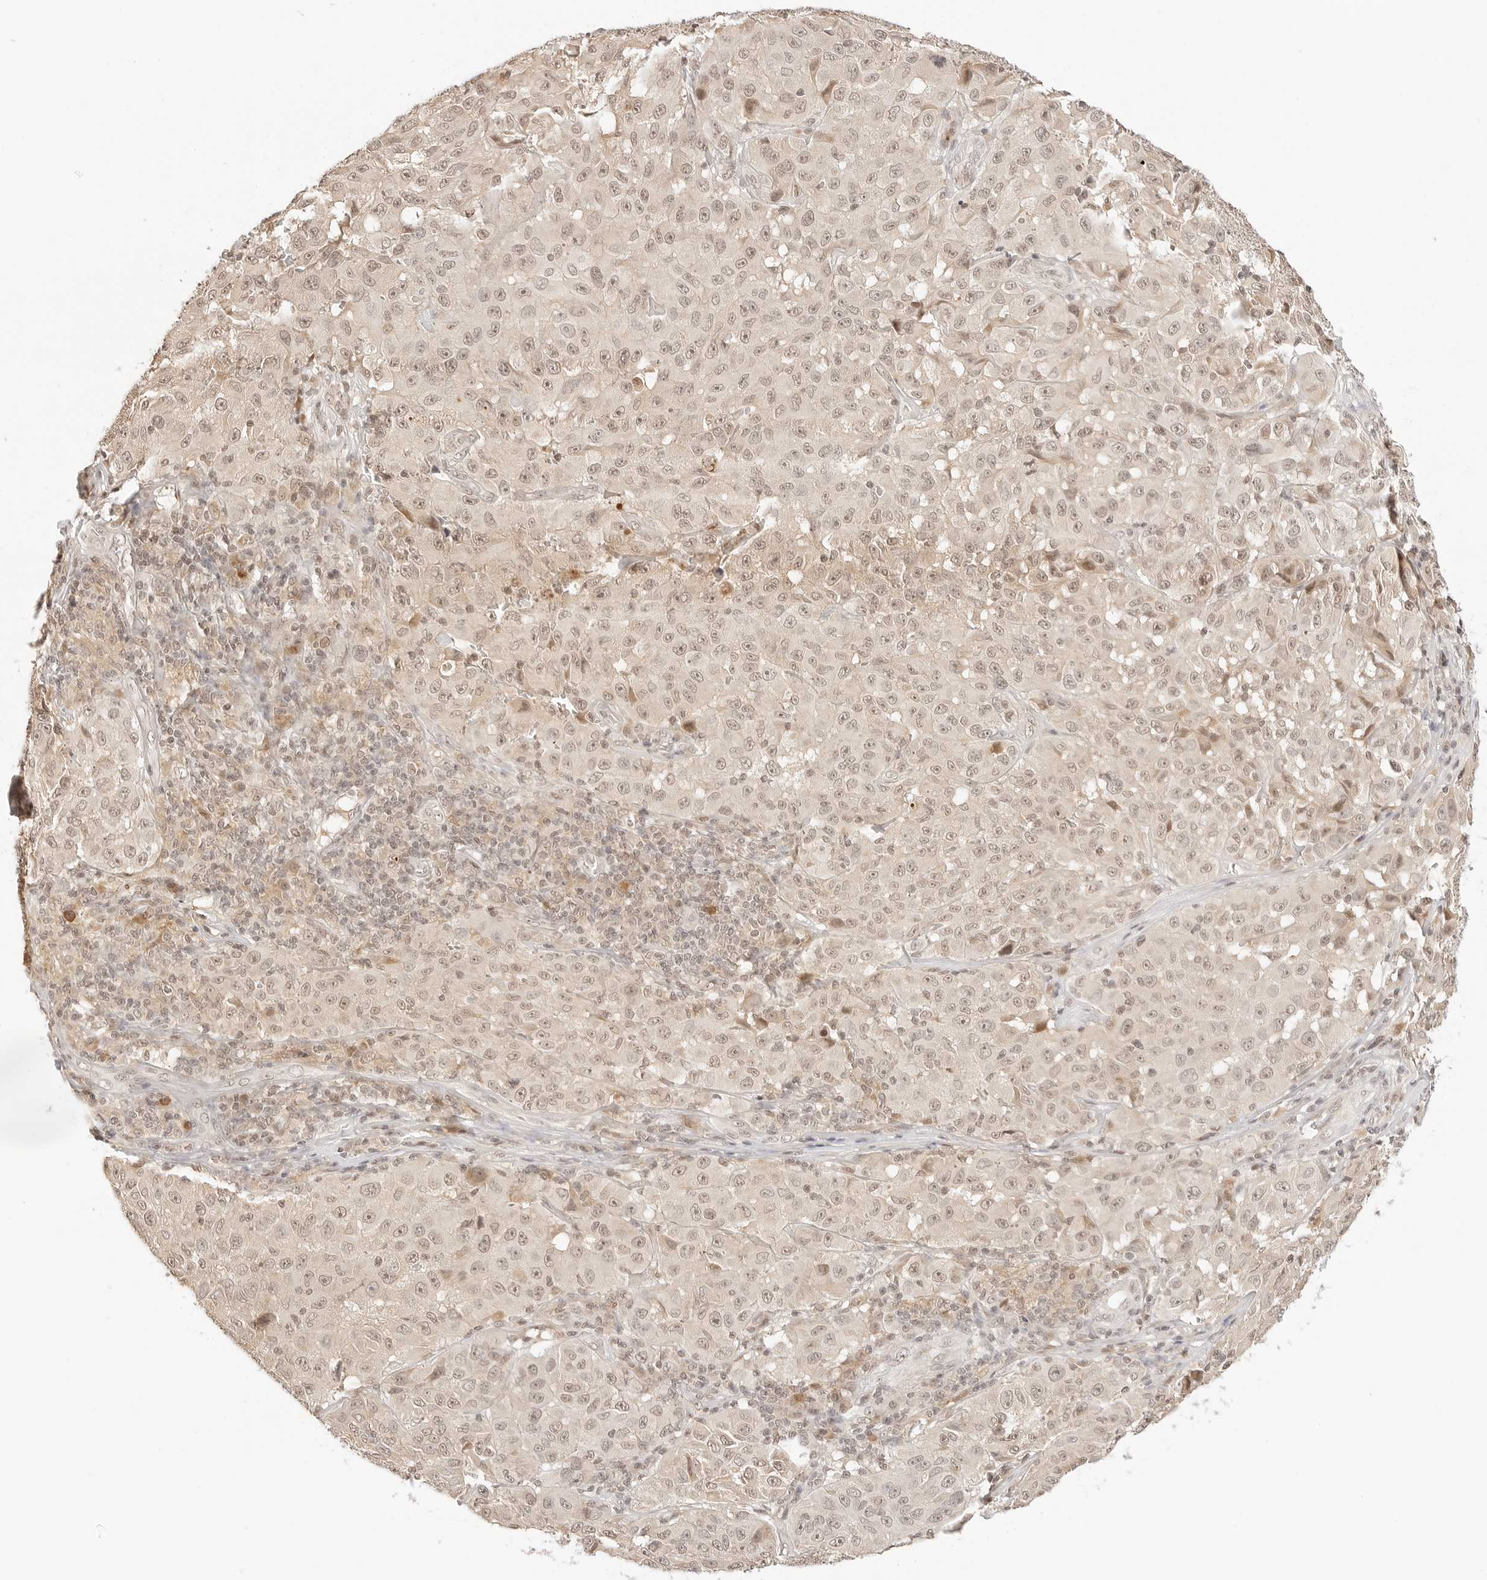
{"staining": {"intensity": "moderate", "quantity": ">75%", "location": "nuclear"}, "tissue": "melanoma", "cell_type": "Tumor cells", "image_type": "cancer", "snomed": [{"axis": "morphology", "description": "Malignant melanoma, NOS"}, {"axis": "topography", "description": "Skin"}], "caption": "Protein analysis of melanoma tissue demonstrates moderate nuclear staining in approximately >75% of tumor cells.", "gene": "SEPTIN4", "patient": {"sex": "male", "age": 66}}